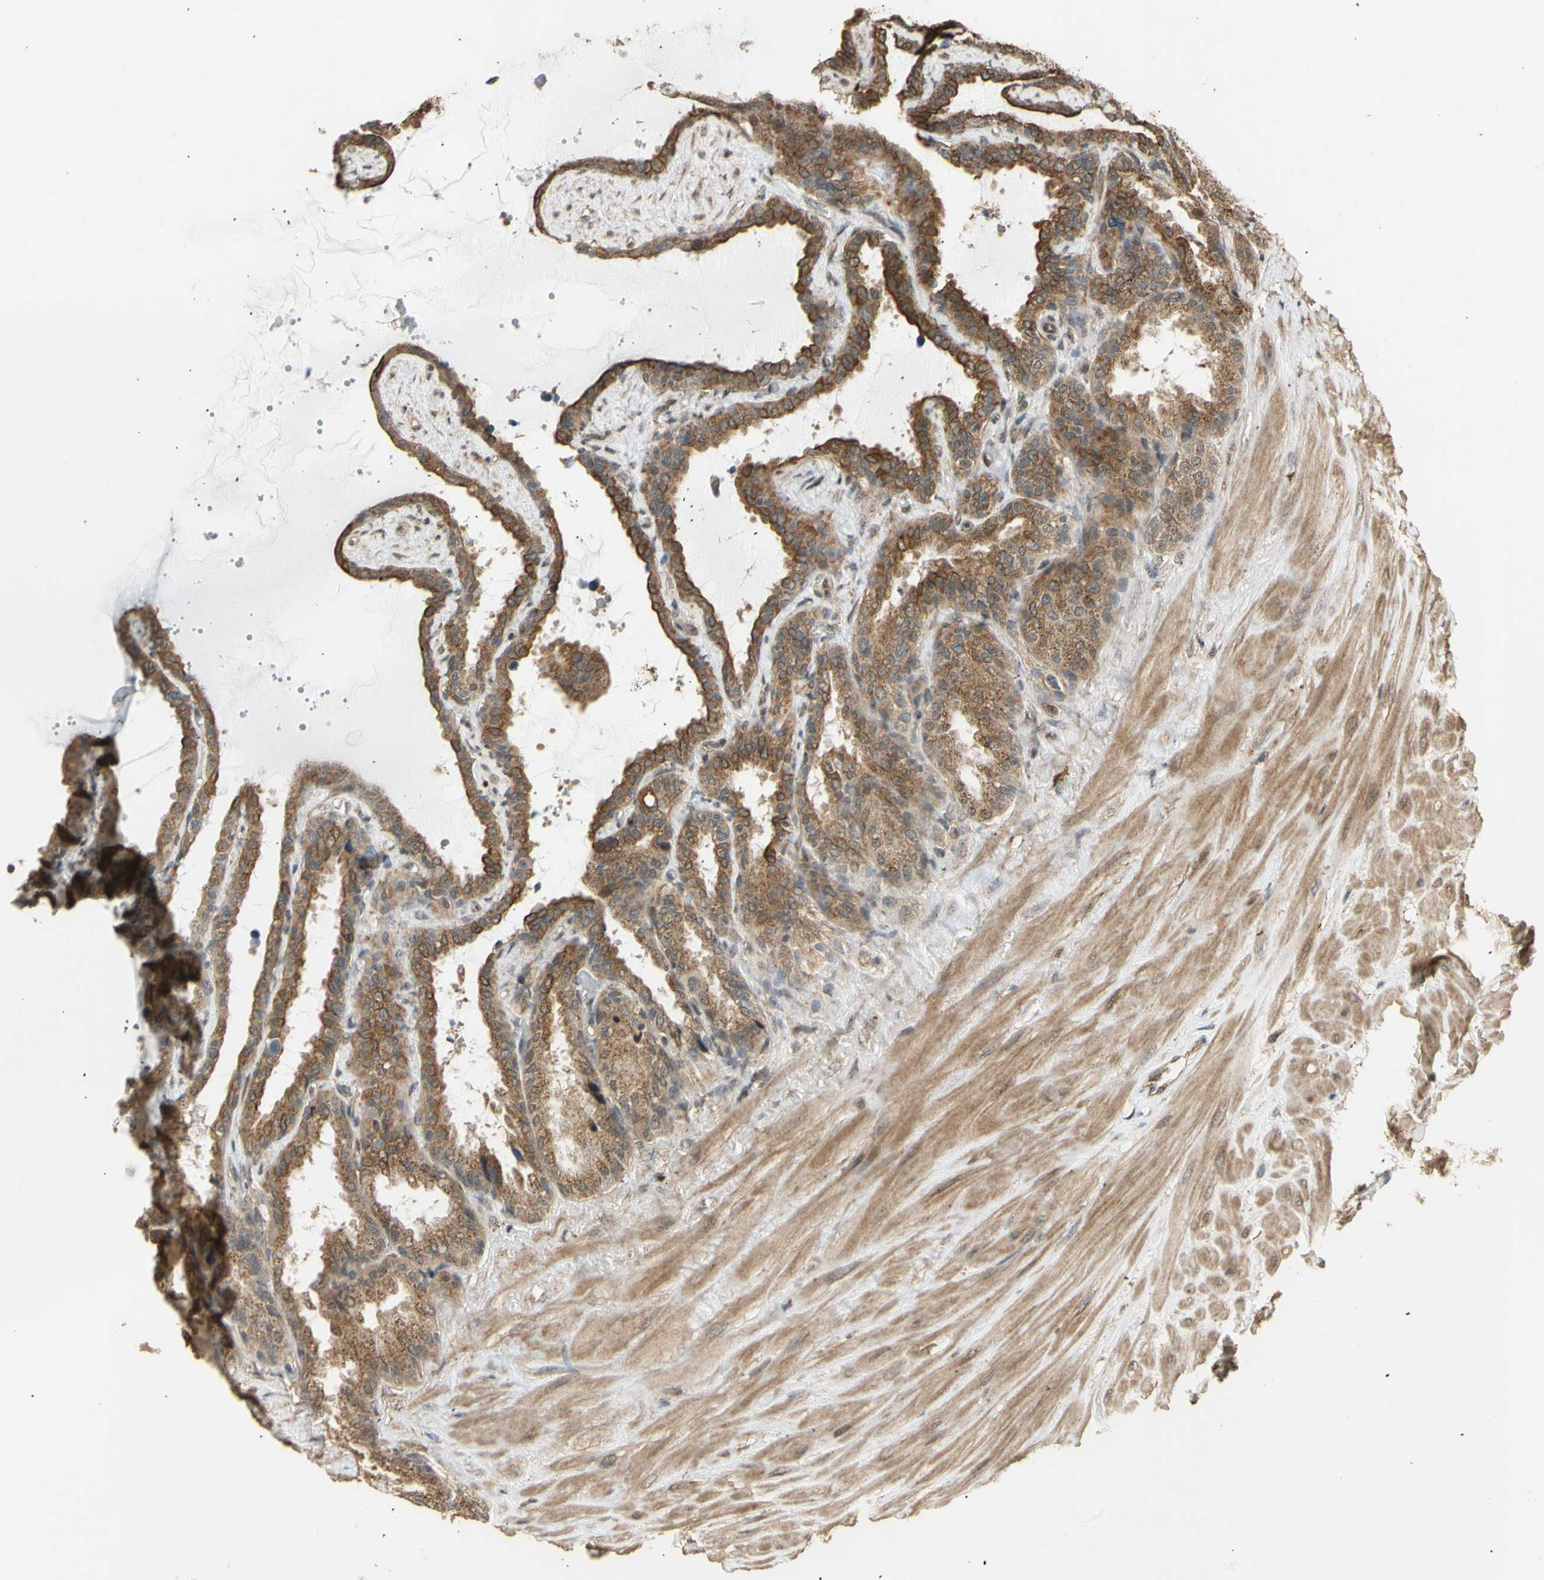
{"staining": {"intensity": "moderate", "quantity": ">75%", "location": "cytoplasmic/membranous,nuclear"}, "tissue": "seminal vesicle", "cell_type": "Glandular cells", "image_type": "normal", "snomed": [{"axis": "morphology", "description": "Normal tissue, NOS"}, {"axis": "topography", "description": "Seminal veicle"}], "caption": "Protein expression analysis of unremarkable seminal vesicle exhibits moderate cytoplasmic/membranous,nuclear staining in approximately >75% of glandular cells.", "gene": "GTF2E2", "patient": {"sex": "male", "age": 46}}